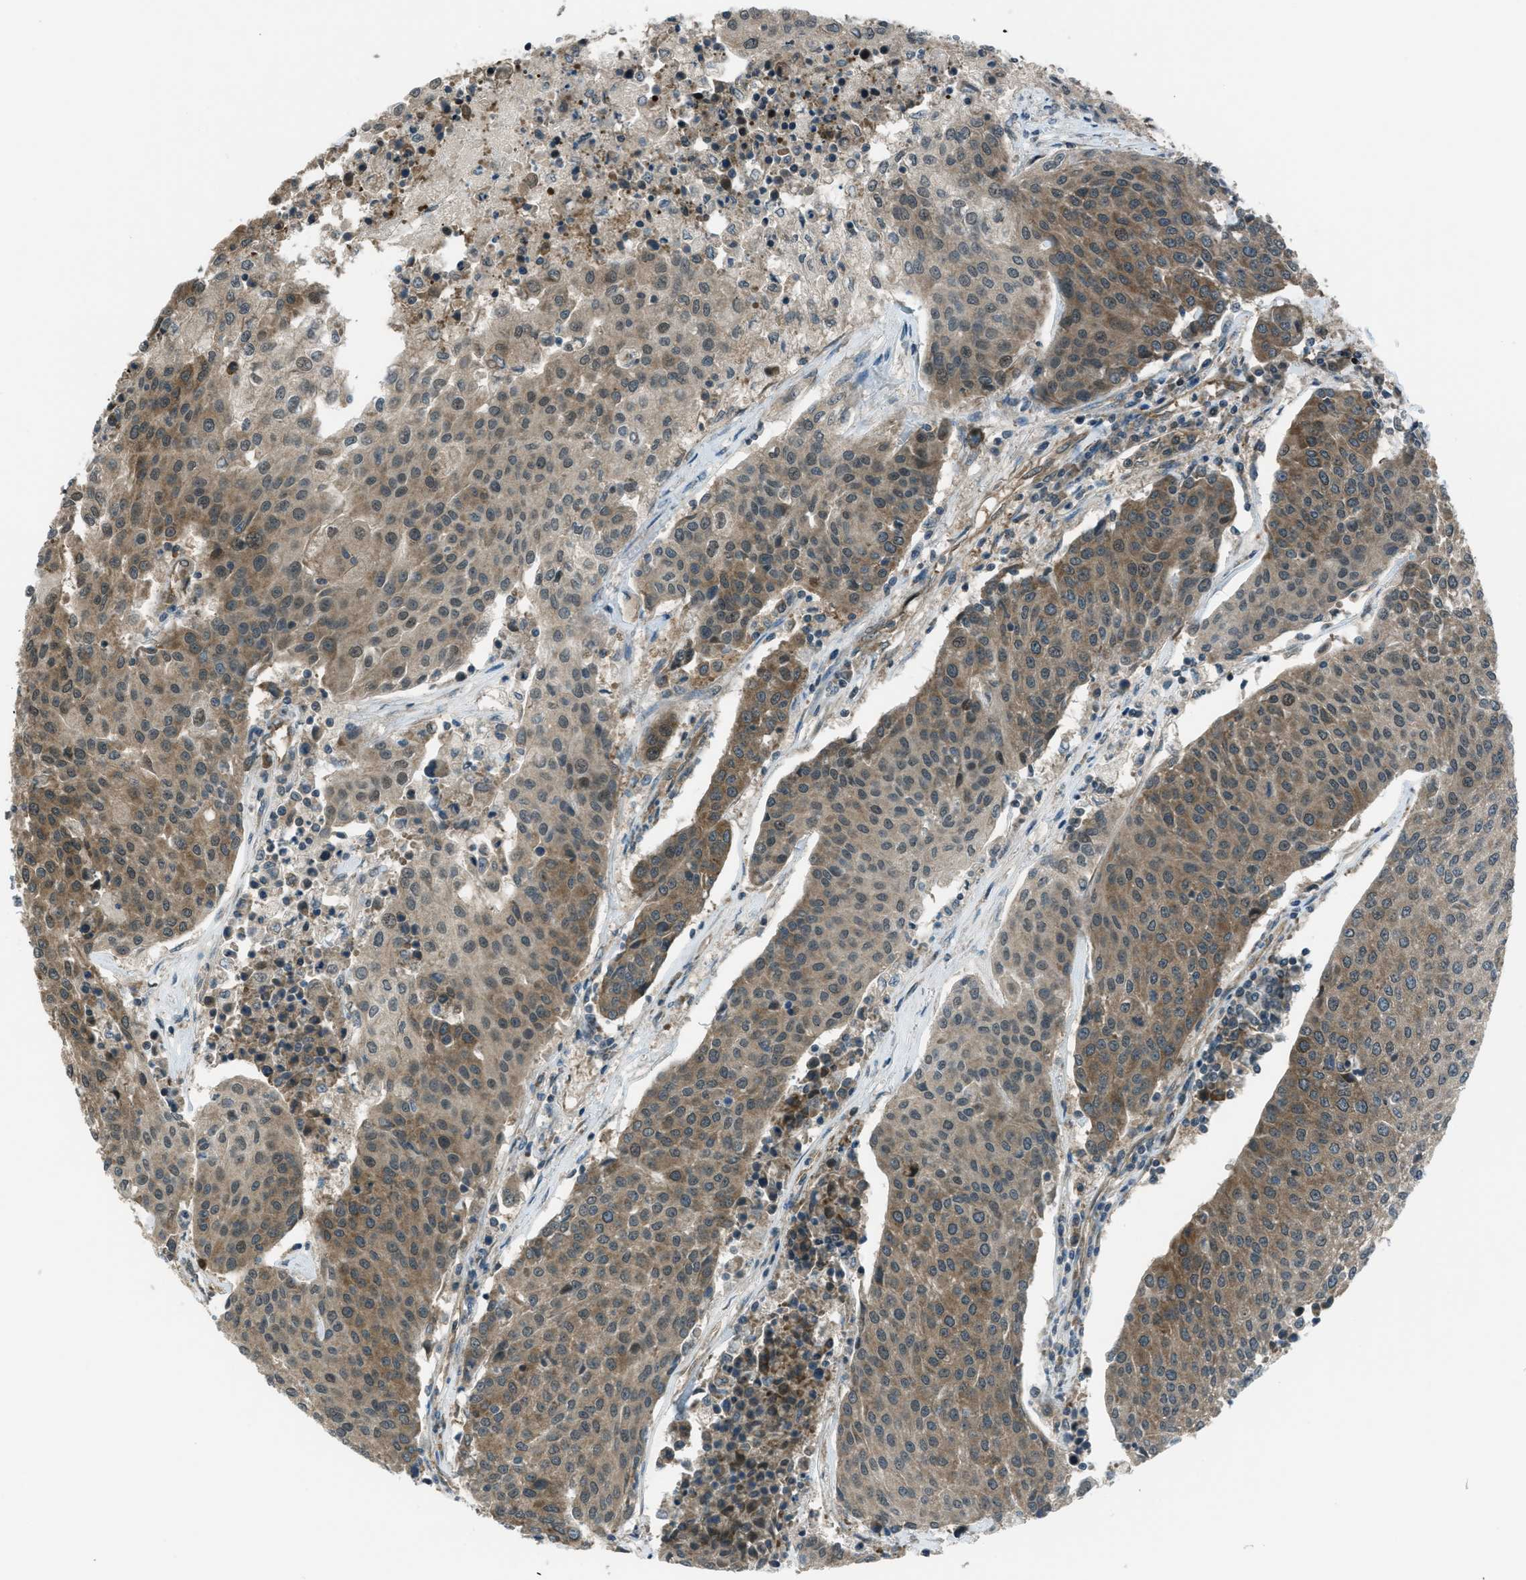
{"staining": {"intensity": "moderate", "quantity": "25%-75%", "location": "cytoplasmic/membranous"}, "tissue": "urothelial cancer", "cell_type": "Tumor cells", "image_type": "cancer", "snomed": [{"axis": "morphology", "description": "Urothelial carcinoma, High grade"}, {"axis": "topography", "description": "Urinary bladder"}], "caption": "Human urothelial carcinoma (high-grade) stained for a protein (brown) demonstrates moderate cytoplasmic/membranous positive staining in approximately 25%-75% of tumor cells.", "gene": "ASAP2", "patient": {"sex": "female", "age": 85}}